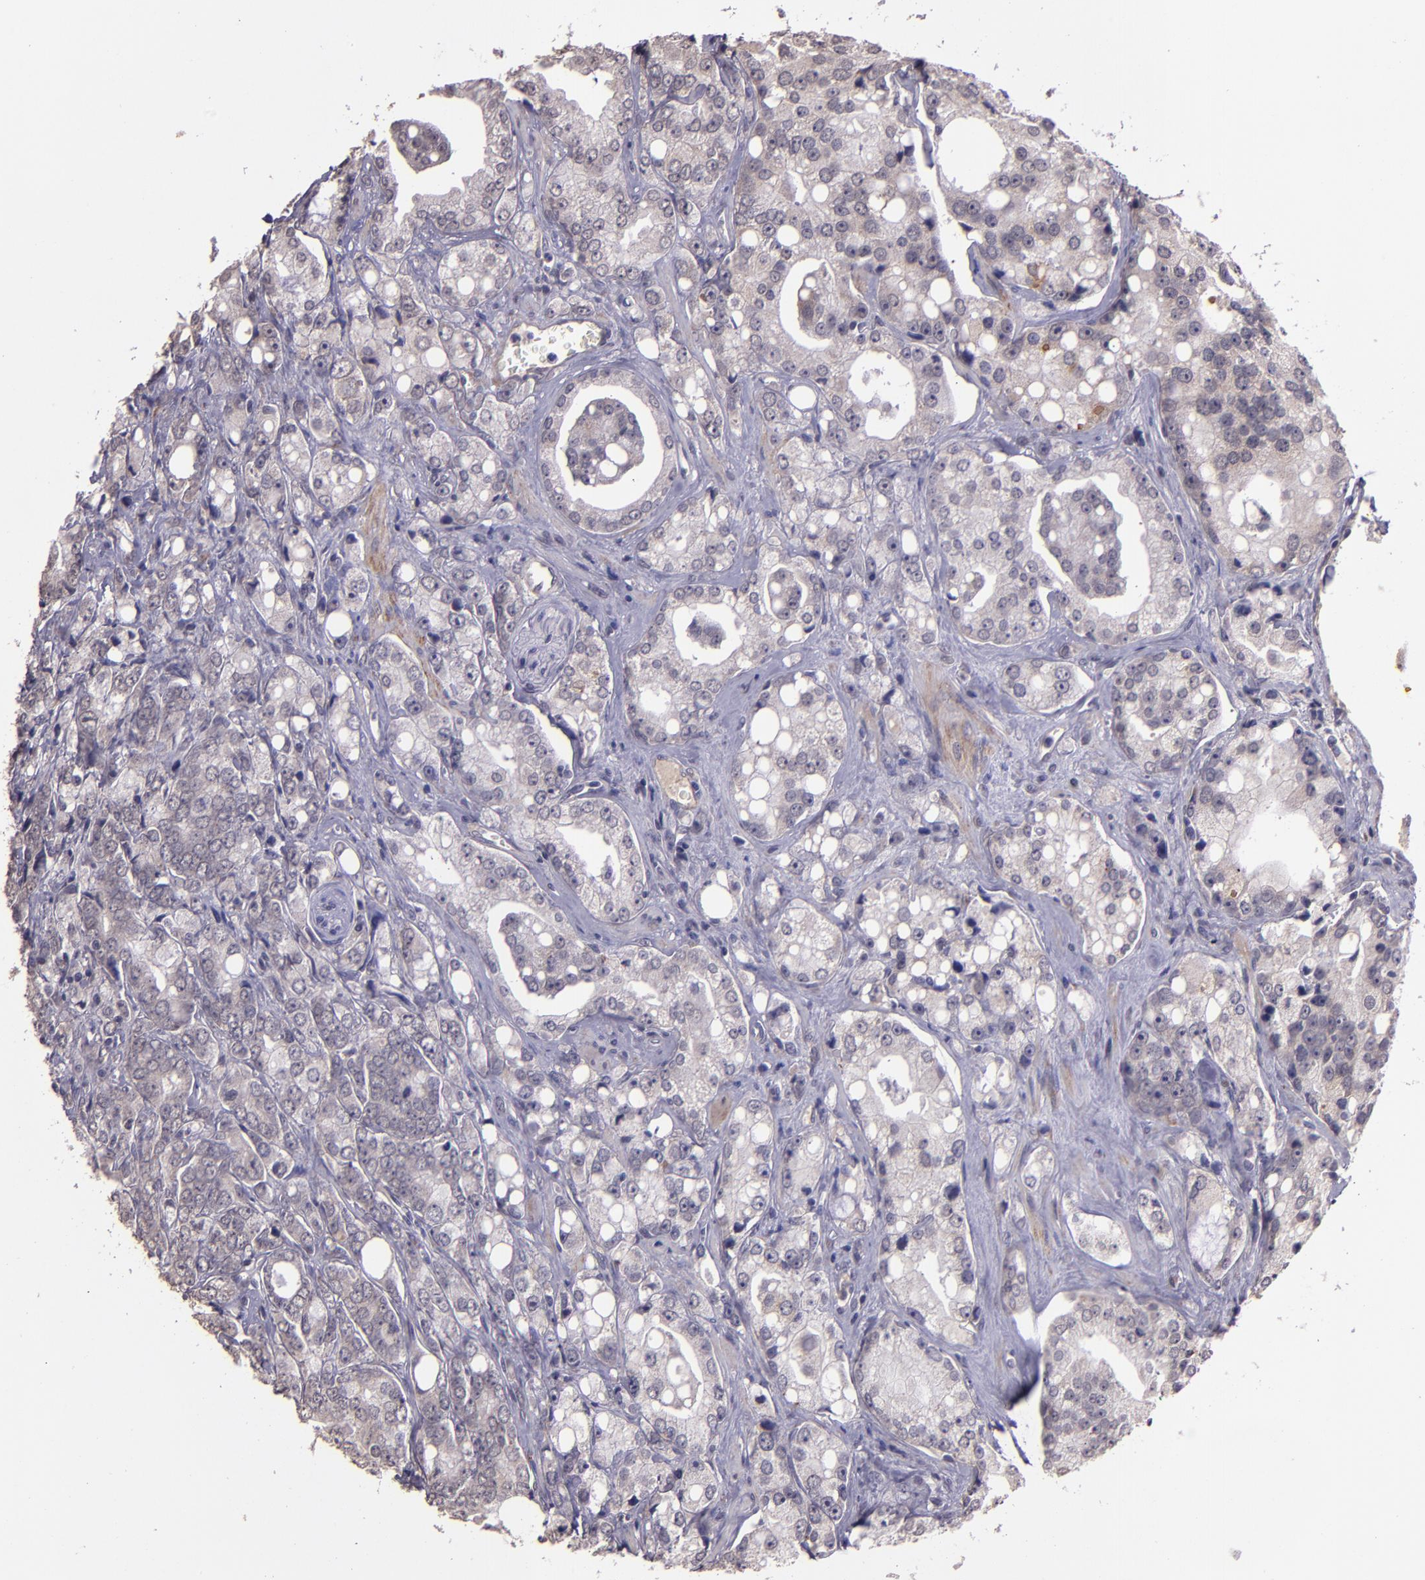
{"staining": {"intensity": "weak", "quantity": "25%-75%", "location": "cytoplasmic/membranous"}, "tissue": "prostate cancer", "cell_type": "Tumor cells", "image_type": "cancer", "snomed": [{"axis": "morphology", "description": "Adenocarcinoma, High grade"}, {"axis": "topography", "description": "Prostate"}], "caption": "A micrograph of human prostate cancer (high-grade adenocarcinoma) stained for a protein demonstrates weak cytoplasmic/membranous brown staining in tumor cells. (DAB IHC, brown staining for protein, blue staining for nuclei).", "gene": "TAF7L", "patient": {"sex": "male", "age": 67}}